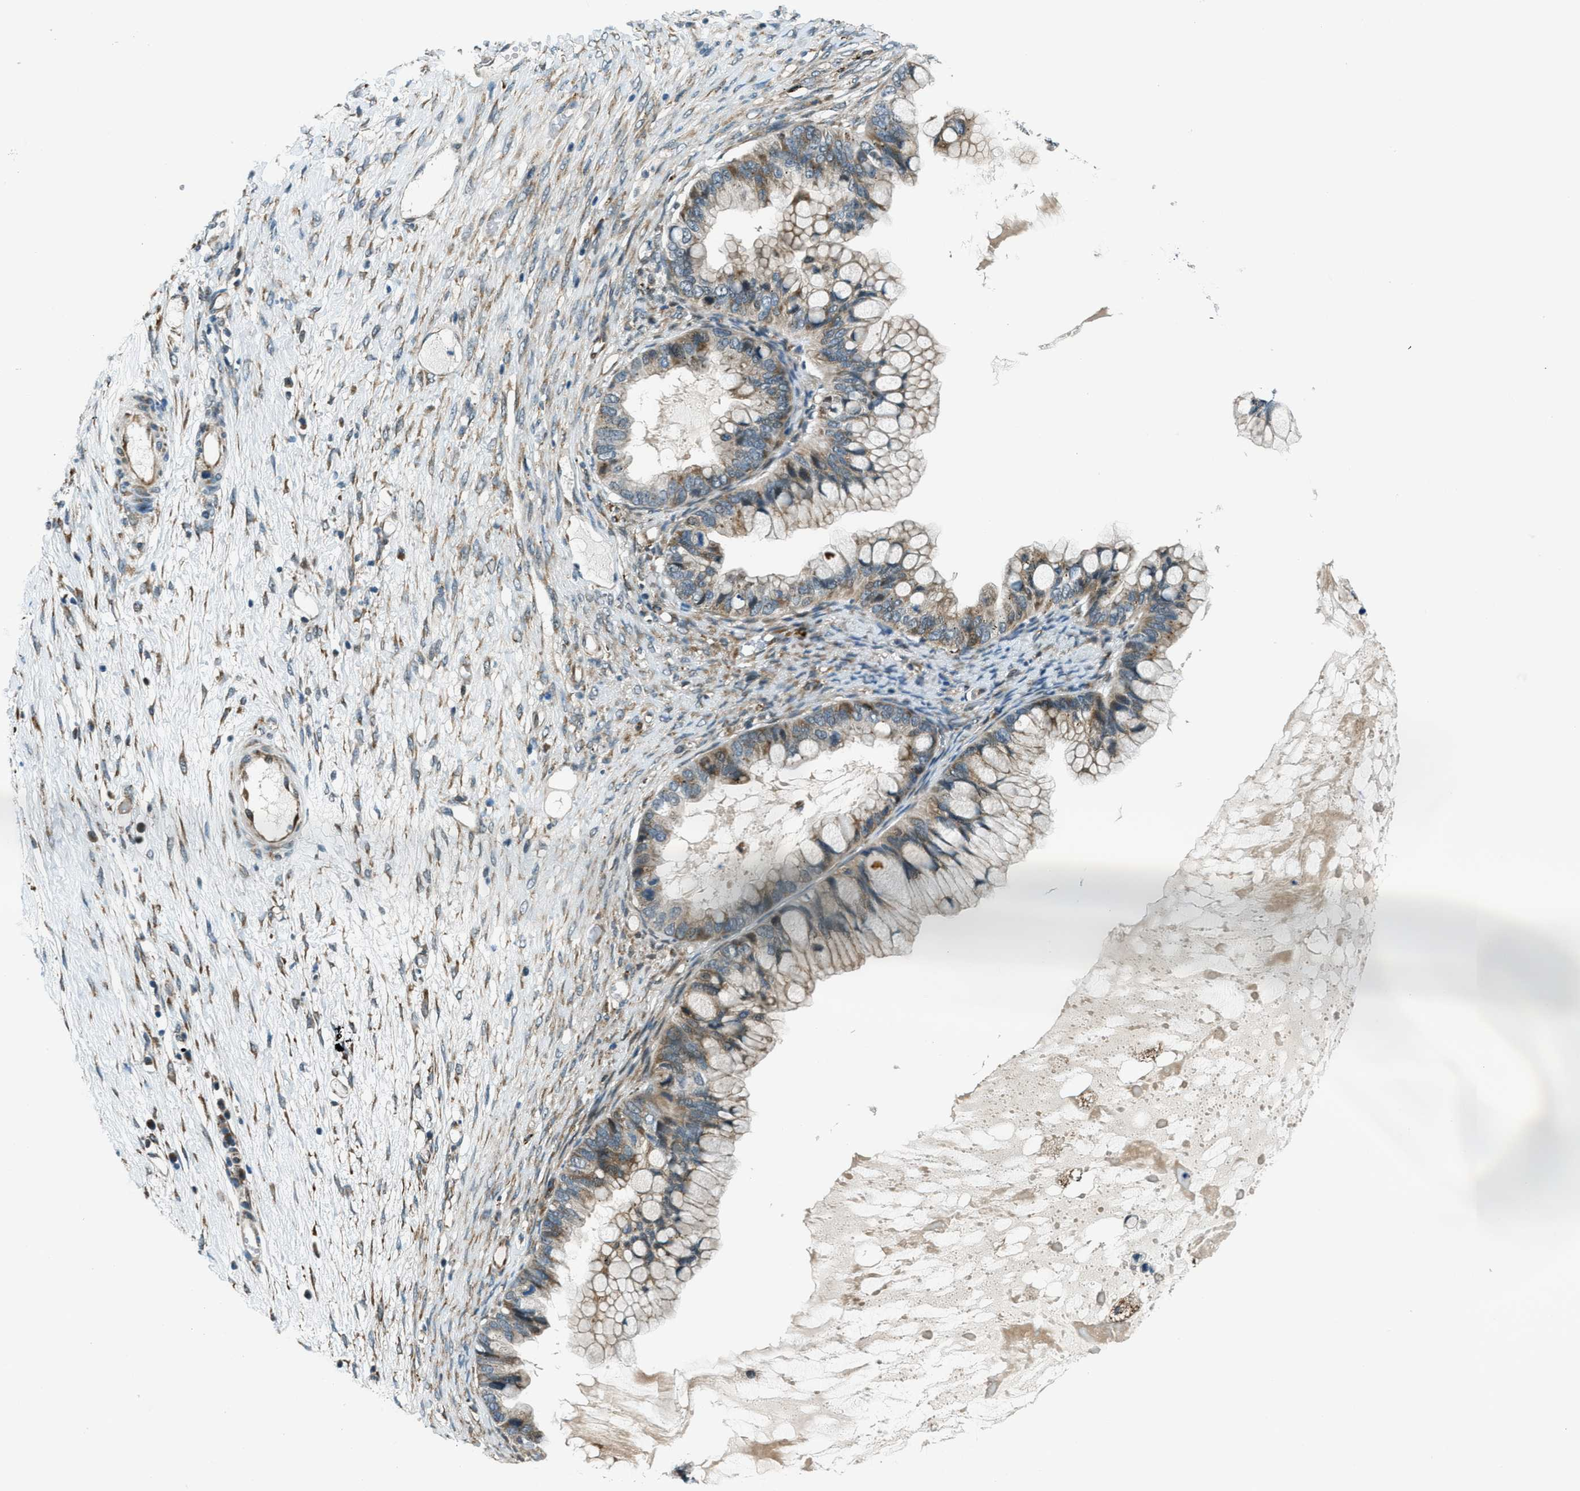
{"staining": {"intensity": "weak", "quantity": ">75%", "location": "cytoplasmic/membranous"}, "tissue": "ovarian cancer", "cell_type": "Tumor cells", "image_type": "cancer", "snomed": [{"axis": "morphology", "description": "Cystadenocarcinoma, mucinous, NOS"}, {"axis": "topography", "description": "Ovary"}], "caption": "A brown stain shows weak cytoplasmic/membranous staining of a protein in ovarian cancer tumor cells.", "gene": "GINM1", "patient": {"sex": "female", "age": 80}}